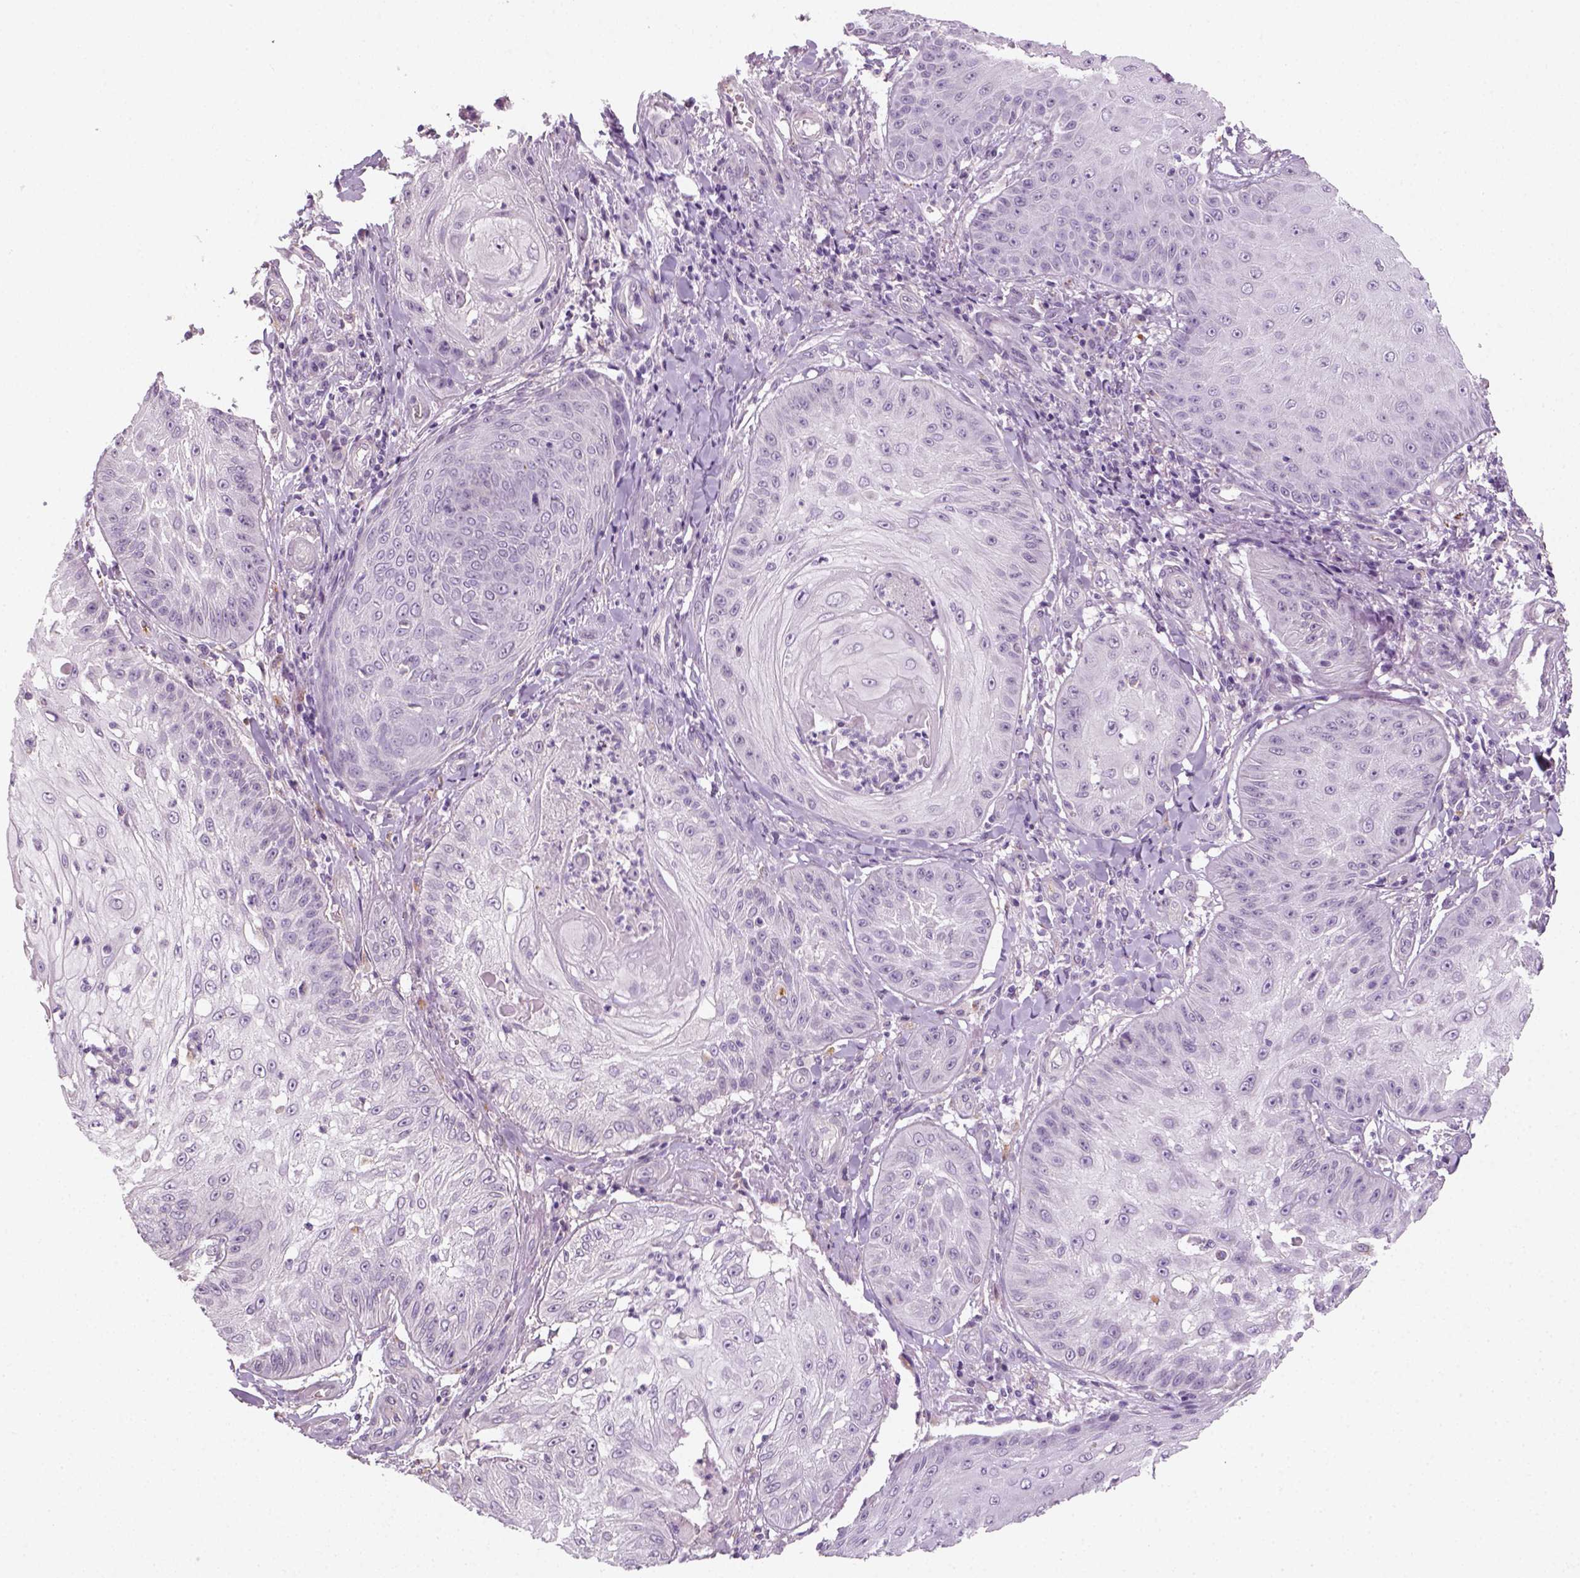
{"staining": {"intensity": "negative", "quantity": "none", "location": "none"}, "tissue": "skin cancer", "cell_type": "Tumor cells", "image_type": "cancer", "snomed": [{"axis": "morphology", "description": "Squamous cell carcinoma, NOS"}, {"axis": "topography", "description": "Skin"}], "caption": "Immunohistochemistry (IHC) image of skin squamous cell carcinoma stained for a protein (brown), which demonstrates no staining in tumor cells.", "gene": "FAM163B", "patient": {"sex": "male", "age": 70}}